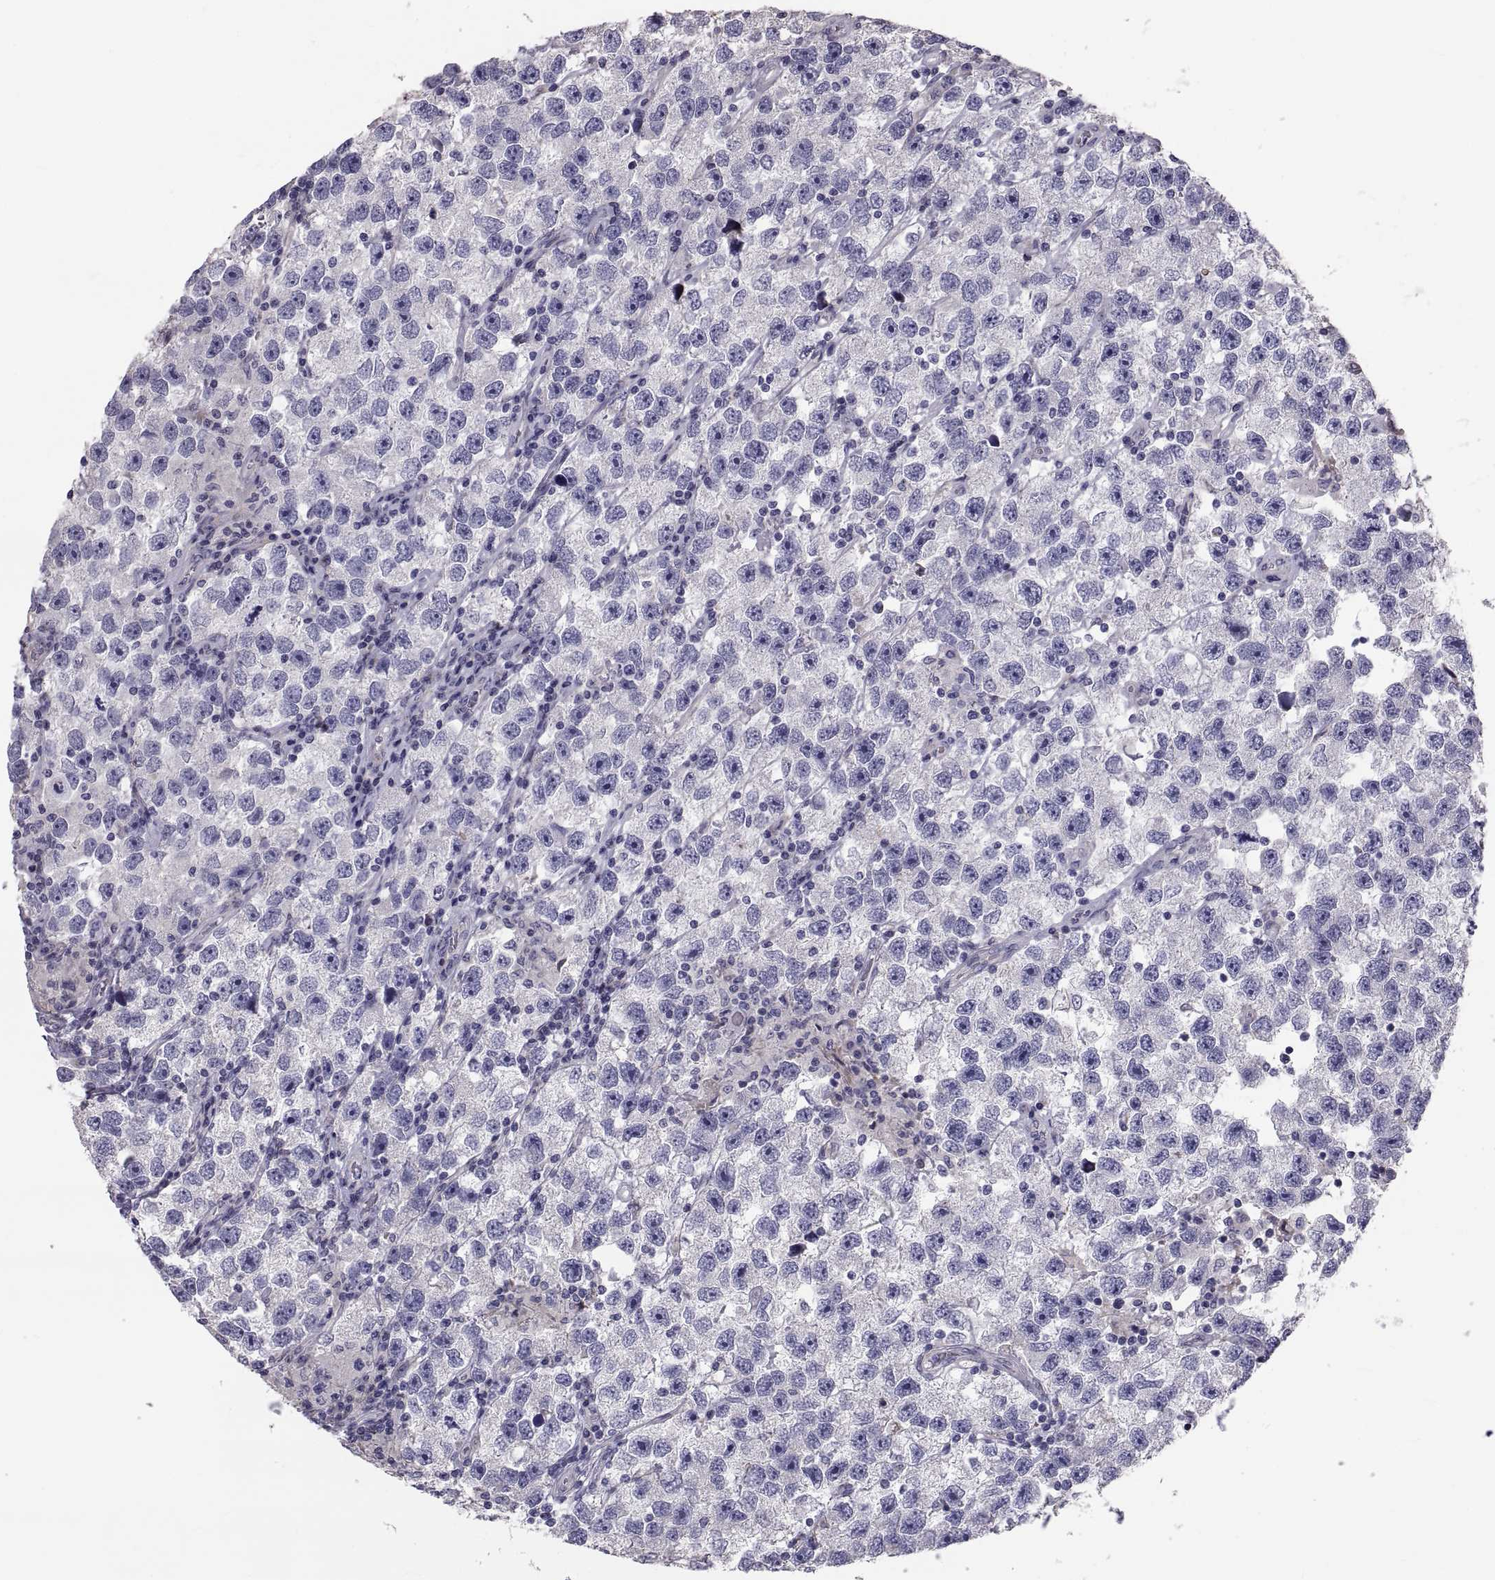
{"staining": {"intensity": "negative", "quantity": "none", "location": "none"}, "tissue": "testis cancer", "cell_type": "Tumor cells", "image_type": "cancer", "snomed": [{"axis": "morphology", "description": "Seminoma, NOS"}, {"axis": "topography", "description": "Testis"}], "caption": "A high-resolution image shows immunohistochemistry (IHC) staining of testis cancer (seminoma), which demonstrates no significant expression in tumor cells. Brightfield microscopy of immunohistochemistry (IHC) stained with DAB (3,3'-diaminobenzidine) (brown) and hematoxylin (blue), captured at high magnification.", "gene": "ANO1", "patient": {"sex": "male", "age": 26}}